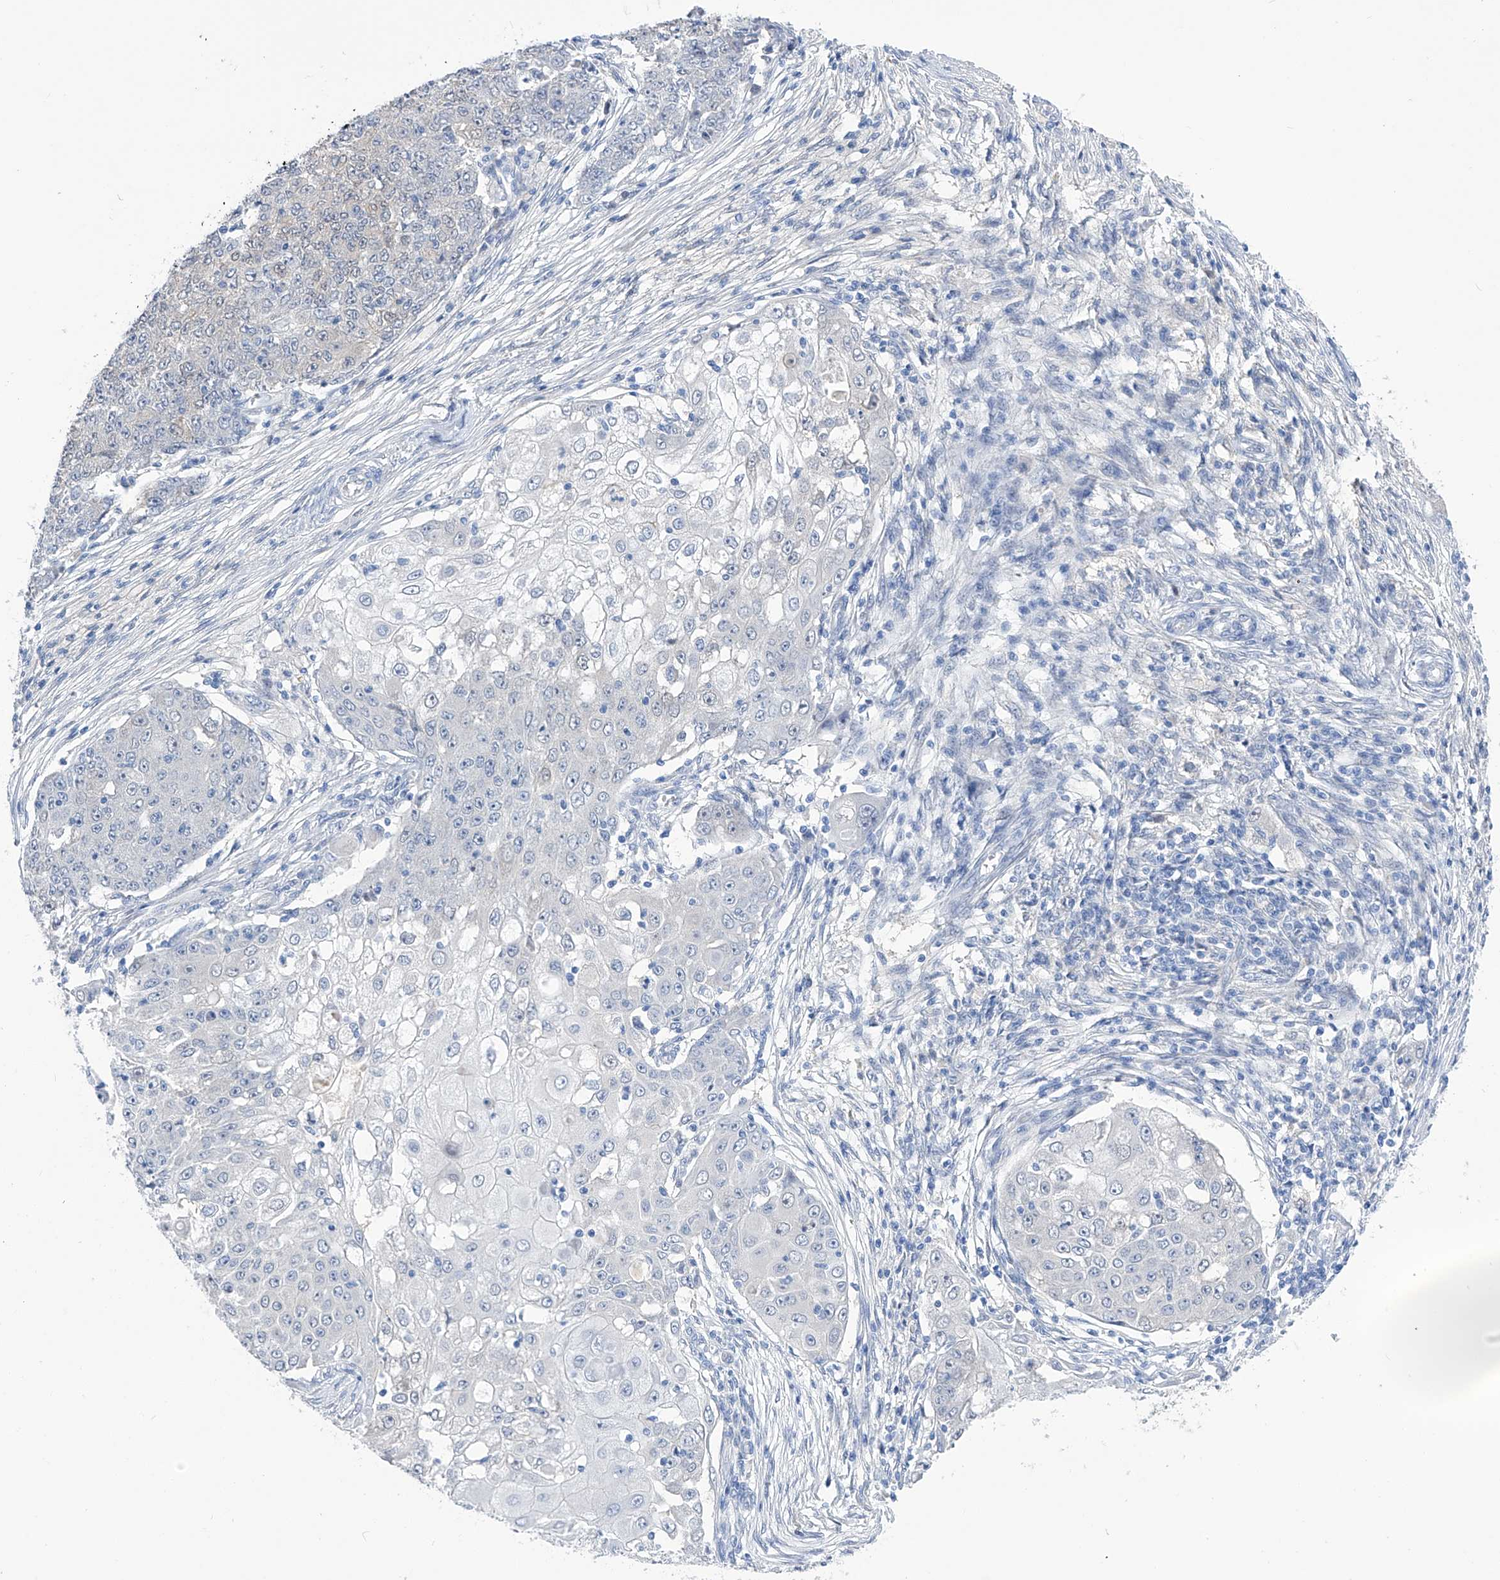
{"staining": {"intensity": "negative", "quantity": "none", "location": "none"}, "tissue": "ovarian cancer", "cell_type": "Tumor cells", "image_type": "cancer", "snomed": [{"axis": "morphology", "description": "Carcinoma, endometroid"}, {"axis": "topography", "description": "Ovary"}], "caption": "Ovarian endometroid carcinoma was stained to show a protein in brown. There is no significant expression in tumor cells.", "gene": "PGM3", "patient": {"sex": "female", "age": 42}}